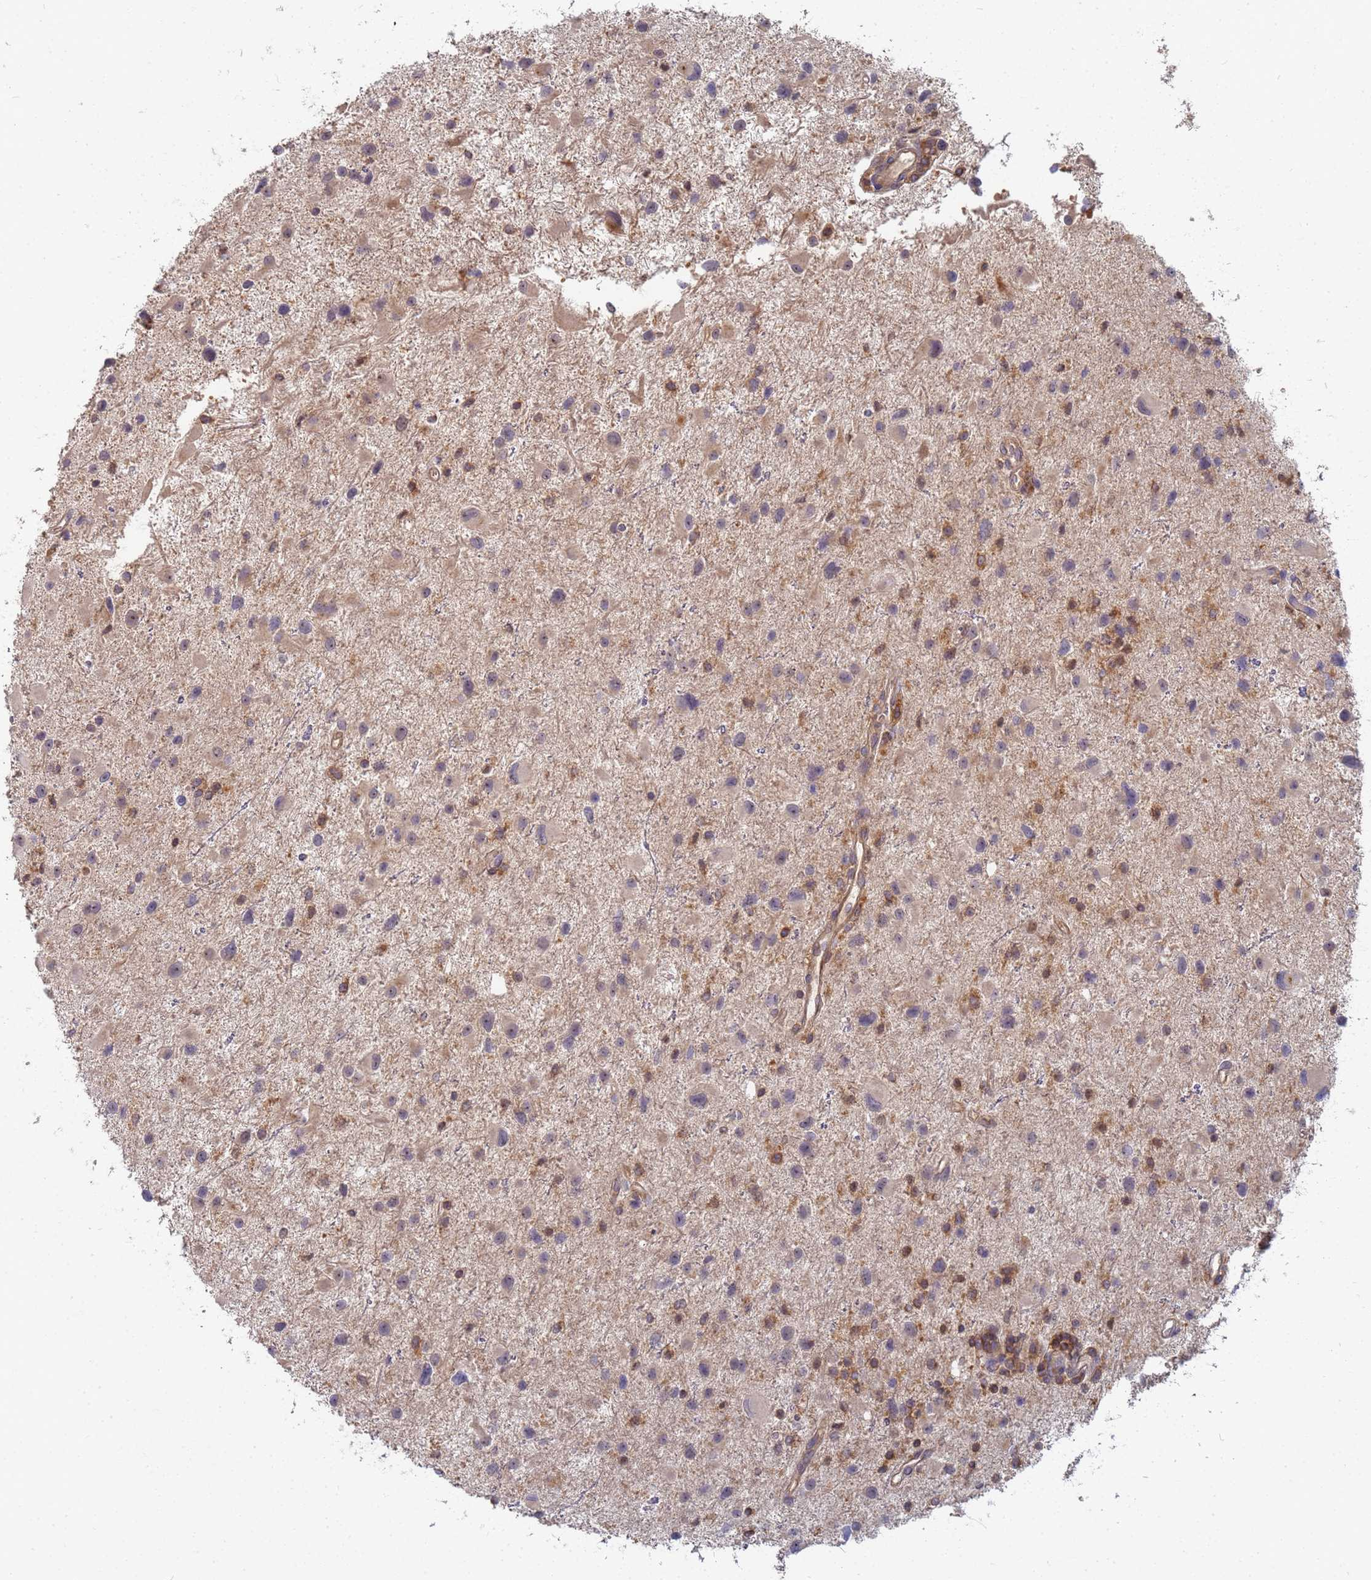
{"staining": {"intensity": "moderate", "quantity": "<25%", "location": "cytoplasmic/membranous"}, "tissue": "glioma", "cell_type": "Tumor cells", "image_type": "cancer", "snomed": [{"axis": "morphology", "description": "Glioma, malignant, Low grade"}, {"axis": "topography", "description": "Brain"}], "caption": "Immunohistochemistry (IHC) micrograph of human malignant glioma (low-grade) stained for a protein (brown), which demonstrates low levels of moderate cytoplasmic/membranous positivity in about <25% of tumor cells.", "gene": "SHARPIN", "patient": {"sex": "female", "age": 32}}